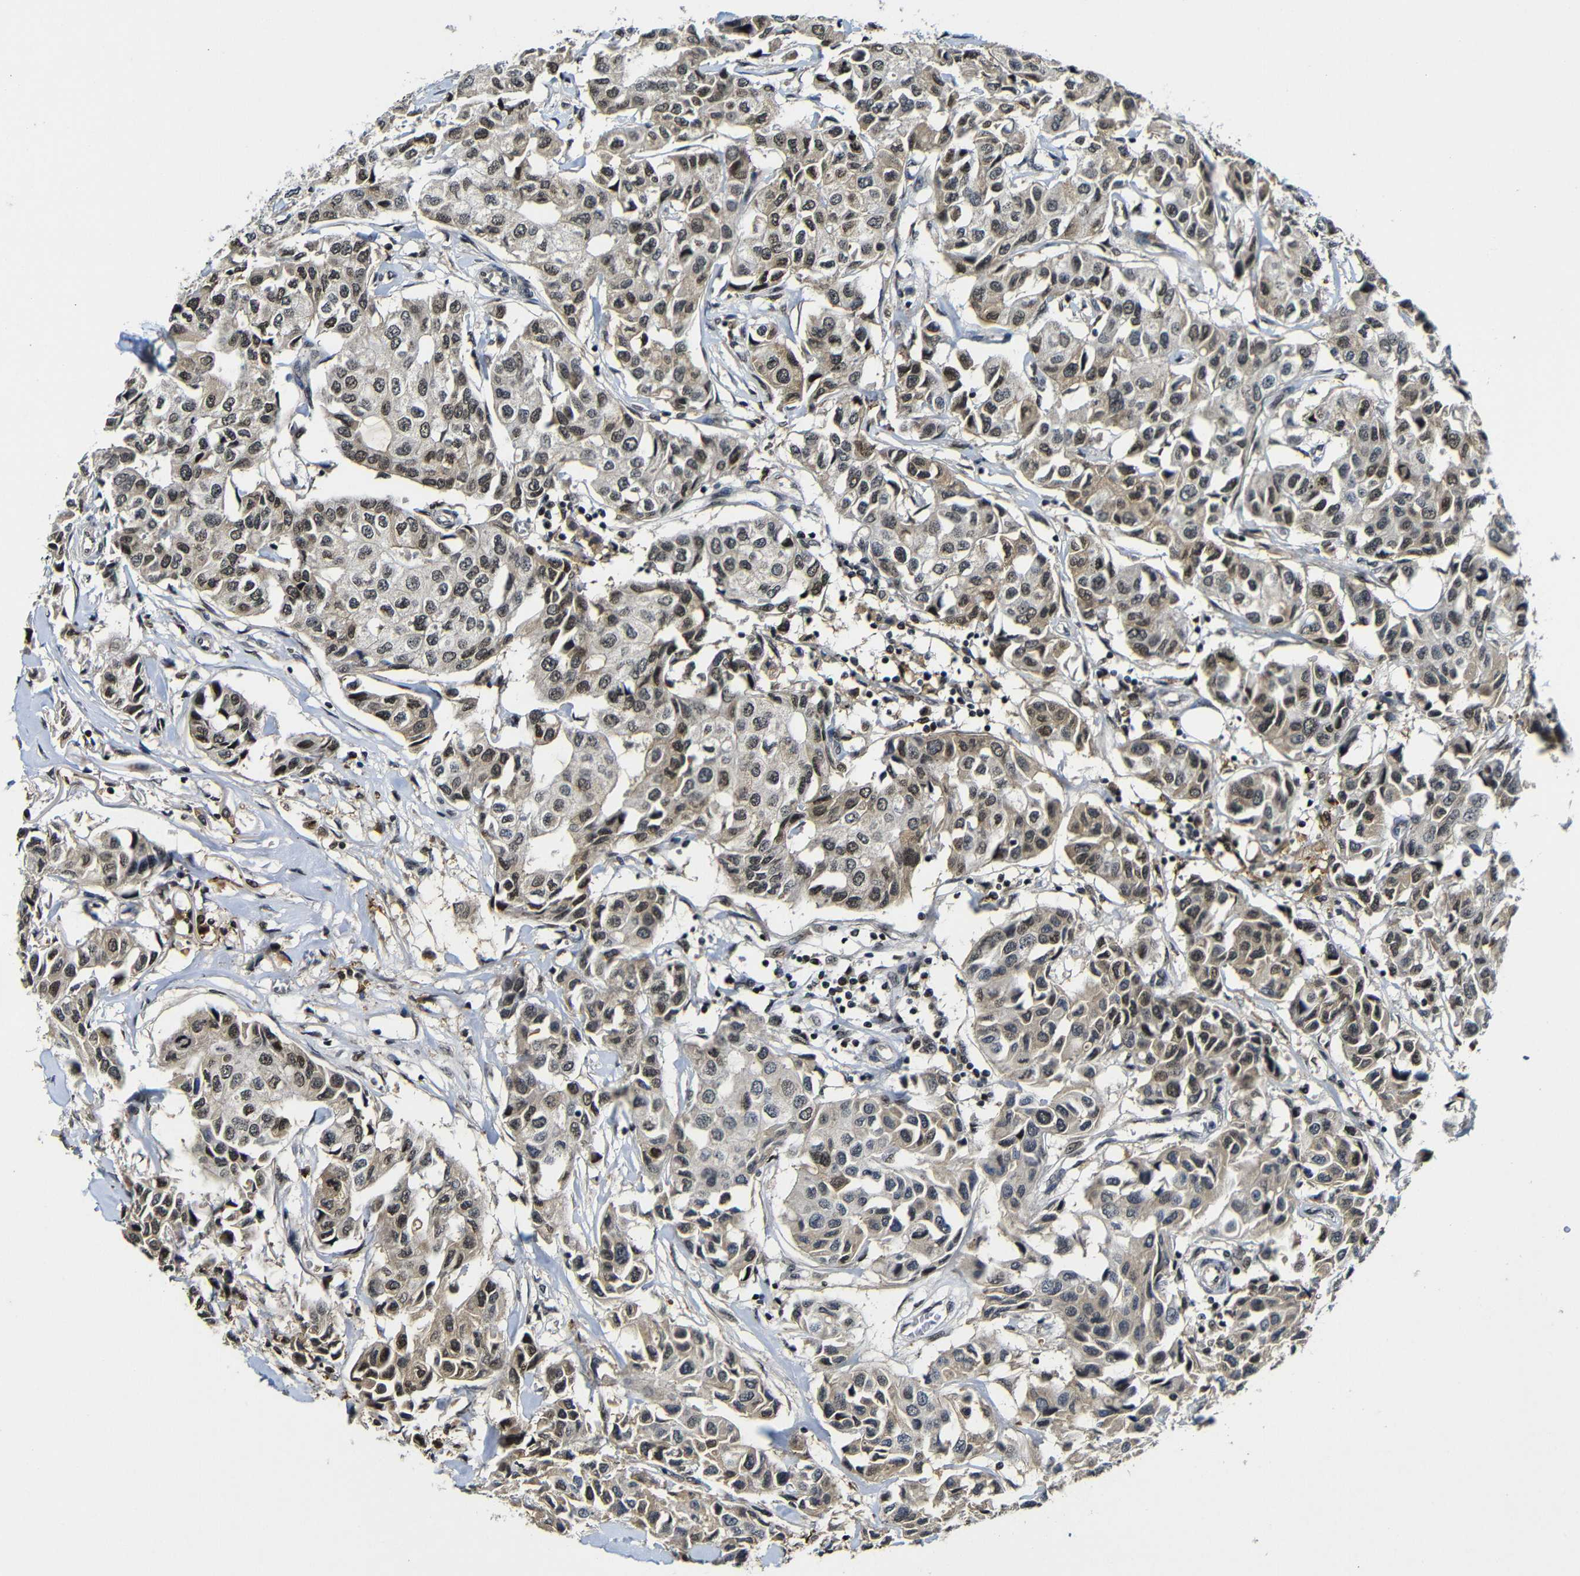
{"staining": {"intensity": "moderate", "quantity": "25%-75%", "location": "cytoplasmic/membranous,nuclear"}, "tissue": "breast cancer", "cell_type": "Tumor cells", "image_type": "cancer", "snomed": [{"axis": "morphology", "description": "Duct carcinoma"}, {"axis": "topography", "description": "Breast"}], "caption": "Immunohistochemical staining of breast cancer (infiltrating ductal carcinoma) shows medium levels of moderate cytoplasmic/membranous and nuclear protein expression in approximately 25%-75% of tumor cells.", "gene": "MYC", "patient": {"sex": "female", "age": 80}}